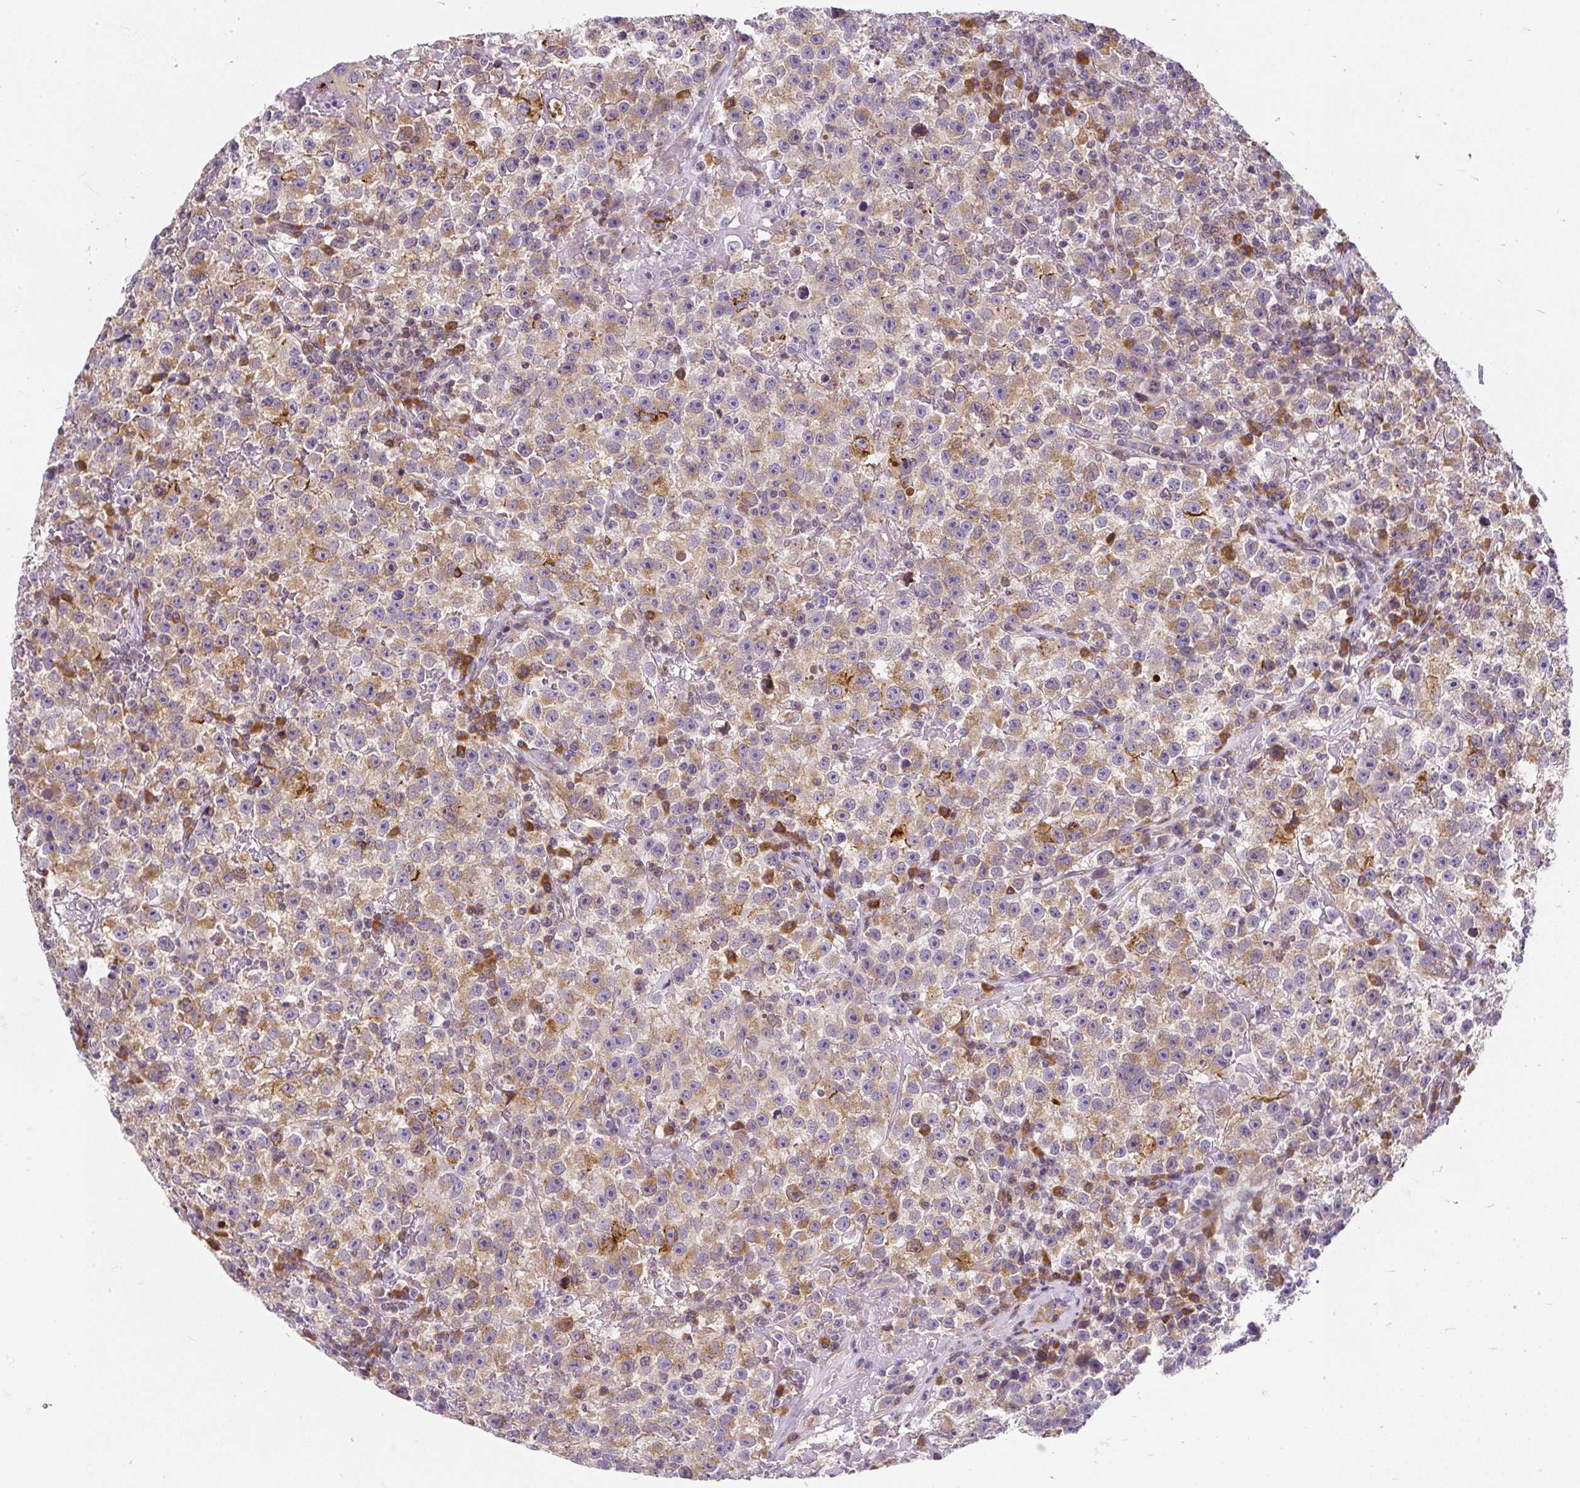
{"staining": {"intensity": "moderate", "quantity": "25%-75%", "location": "cytoplasmic/membranous"}, "tissue": "testis cancer", "cell_type": "Tumor cells", "image_type": "cancer", "snomed": [{"axis": "morphology", "description": "Seminoma, NOS"}, {"axis": "topography", "description": "Testis"}], "caption": "Human seminoma (testis) stained with a protein marker shows moderate staining in tumor cells.", "gene": "CYP20A1", "patient": {"sex": "male", "age": 22}}